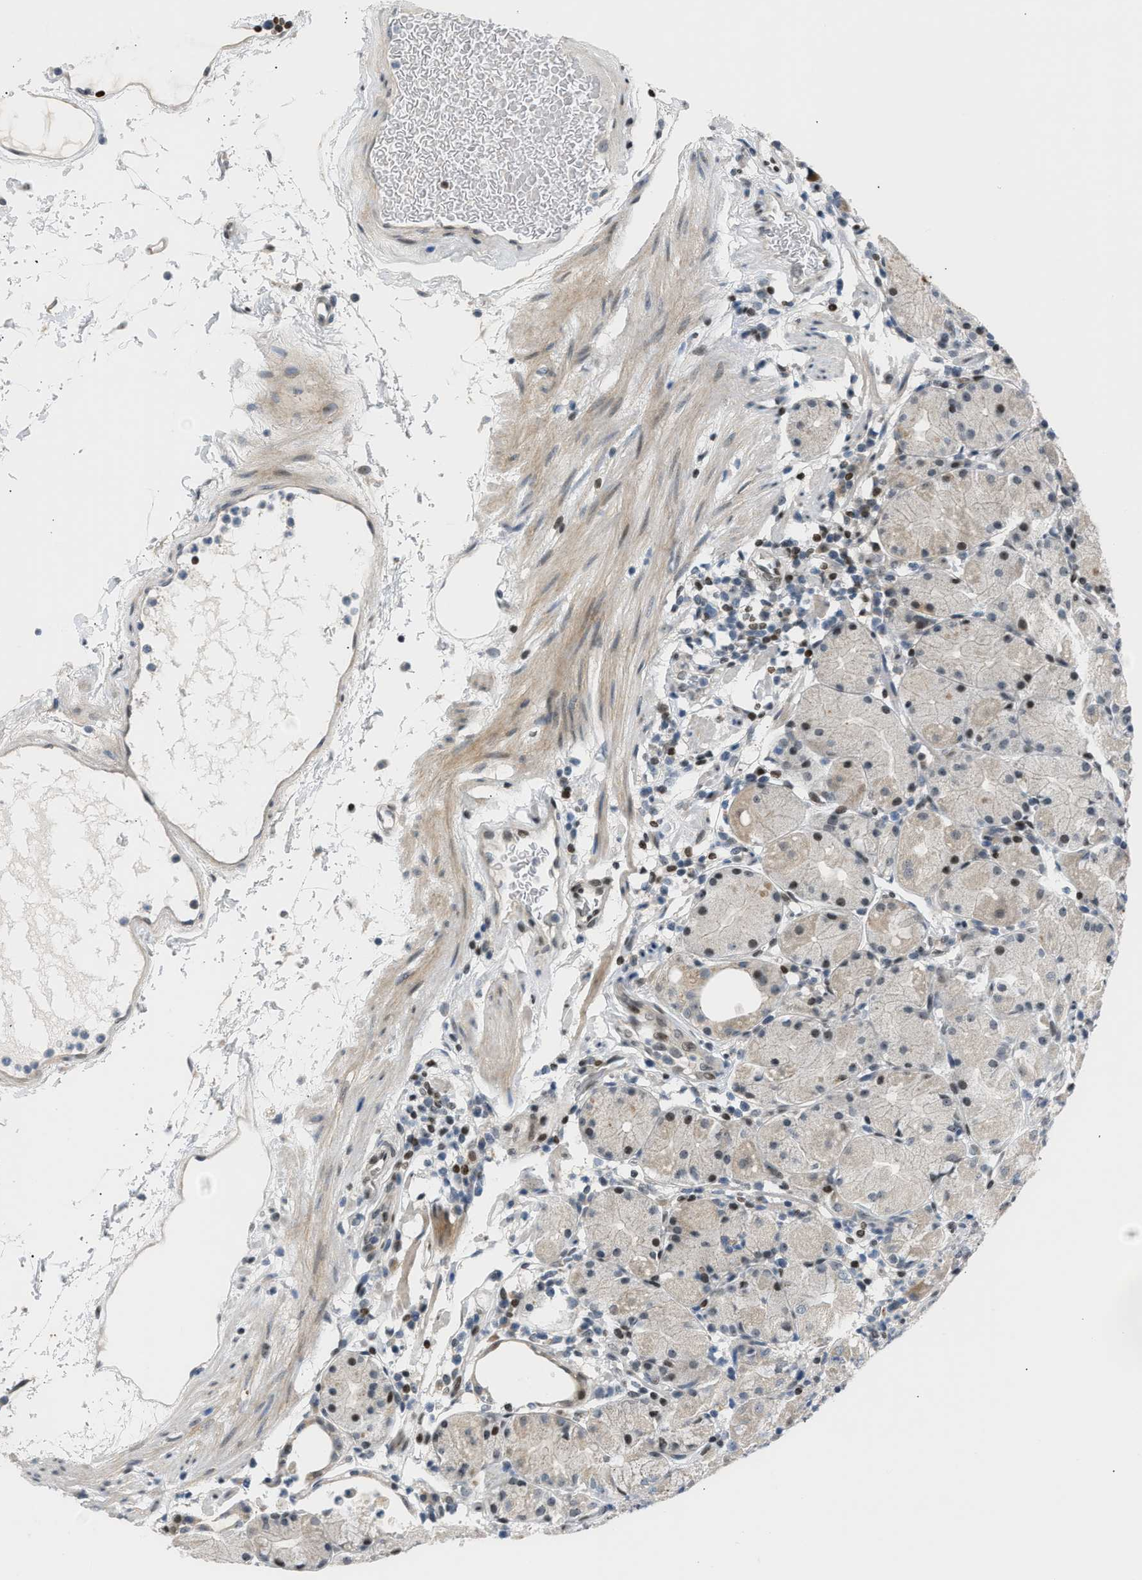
{"staining": {"intensity": "weak", "quantity": "<25%", "location": "cytoplasmic/membranous,nuclear"}, "tissue": "stomach", "cell_type": "Glandular cells", "image_type": "normal", "snomed": [{"axis": "morphology", "description": "Normal tissue, NOS"}, {"axis": "topography", "description": "Stomach"}, {"axis": "topography", "description": "Stomach, lower"}], "caption": "DAB (3,3'-diaminobenzidine) immunohistochemical staining of normal stomach shows no significant staining in glandular cells.", "gene": "NPS", "patient": {"sex": "female", "age": 75}}